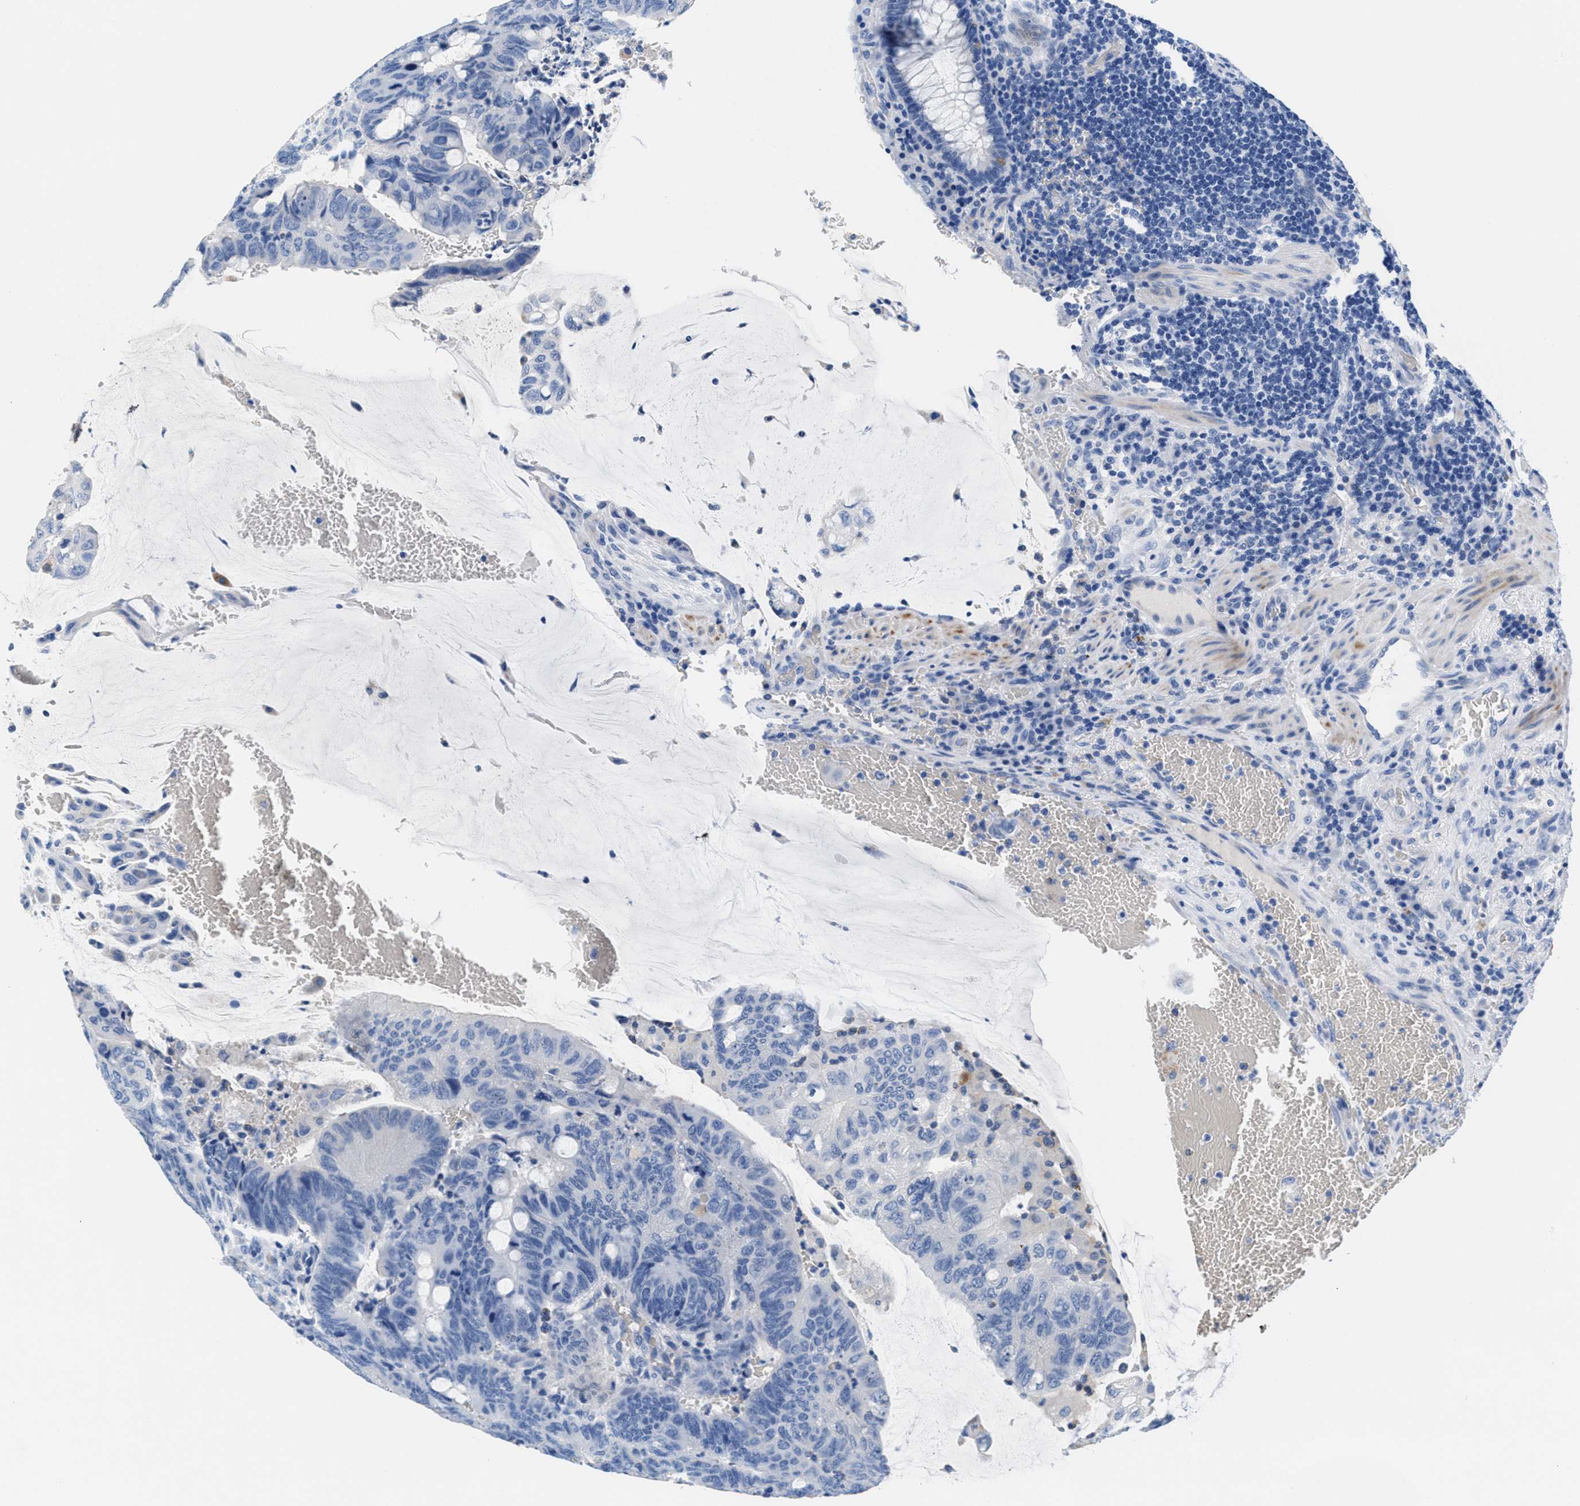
{"staining": {"intensity": "negative", "quantity": "none", "location": "none"}, "tissue": "colorectal cancer", "cell_type": "Tumor cells", "image_type": "cancer", "snomed": [{"axis": "morphology", "description": "Normal tissue, NOS"}, {"axis": "morphology", "description": "Adenocarcinoma, NOS"}, {"axis": "topography", "description": "Rectum"}, {"axis": "topography", "description": "Peripheral nerve tissue"}], "caption": "A histopathology image of colorectal adenocarcinoma stained for a protein shows no brown staining in tumor cells.", "gene": "SLFN13", "patient": {"sex": "male", "age": 92}}